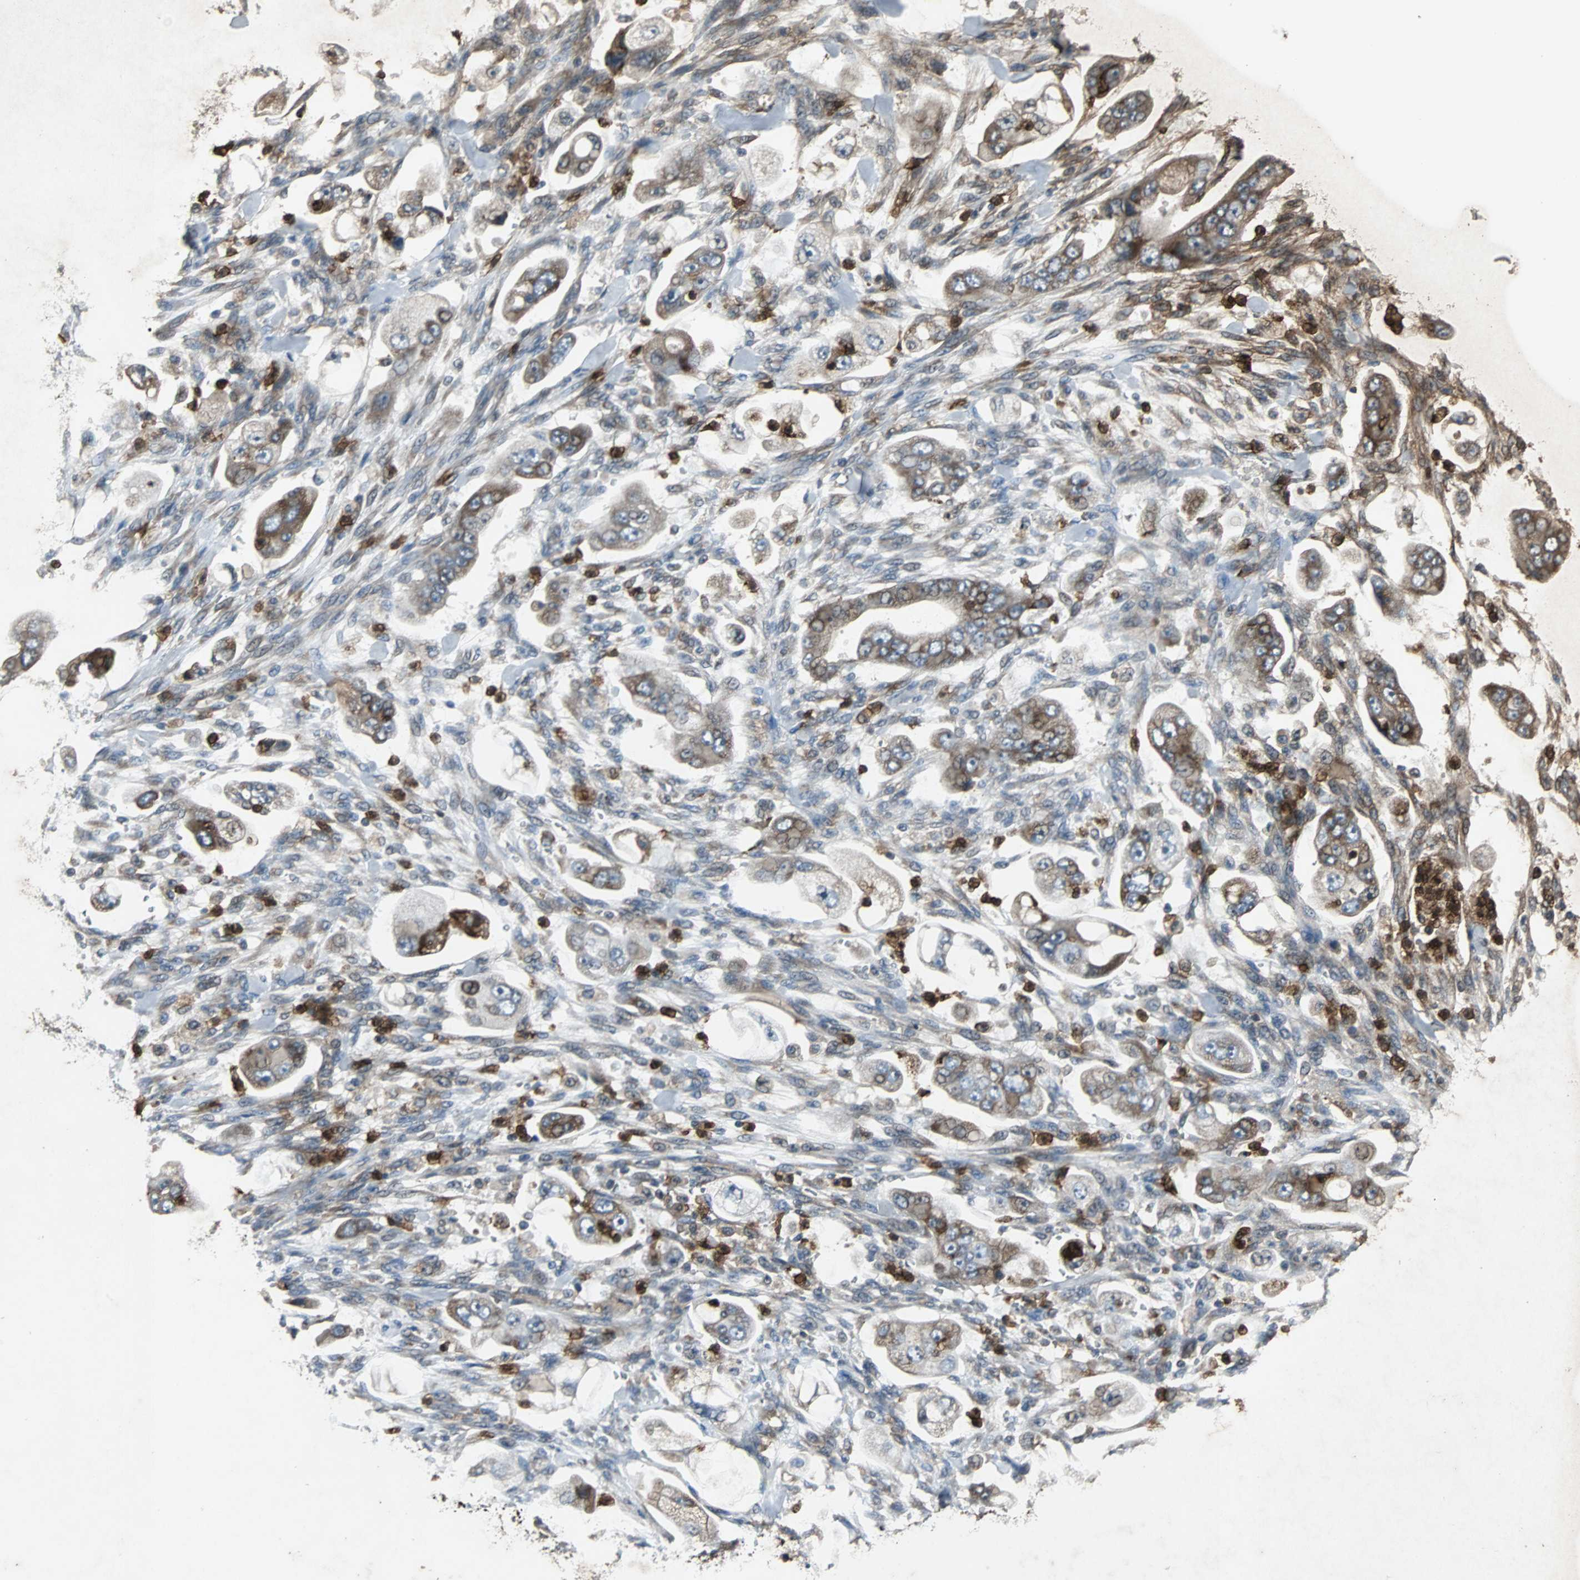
{"staining": {"intensity": "weak", "quantity": "25%-75%", "location": "cytoplasmic/membranous"}, "tissue": "stomach cancer", "cell_type": "Tumor cells", "image_type": "cancer", "snomed": [{"axis": "morphology", "description": "Adenocarcinoma, NOS"}, {"axis": "topography", "description": "Stomach"}], "caption": "Approximately 25%-75% of tumor cells in human stomach cancer reveal weak cytoplasmic/membranous protein expression as visualized by brown immunohistochemical staining.", "gene": "SOS1", "patient": {"sex": "male", "age": 62}}